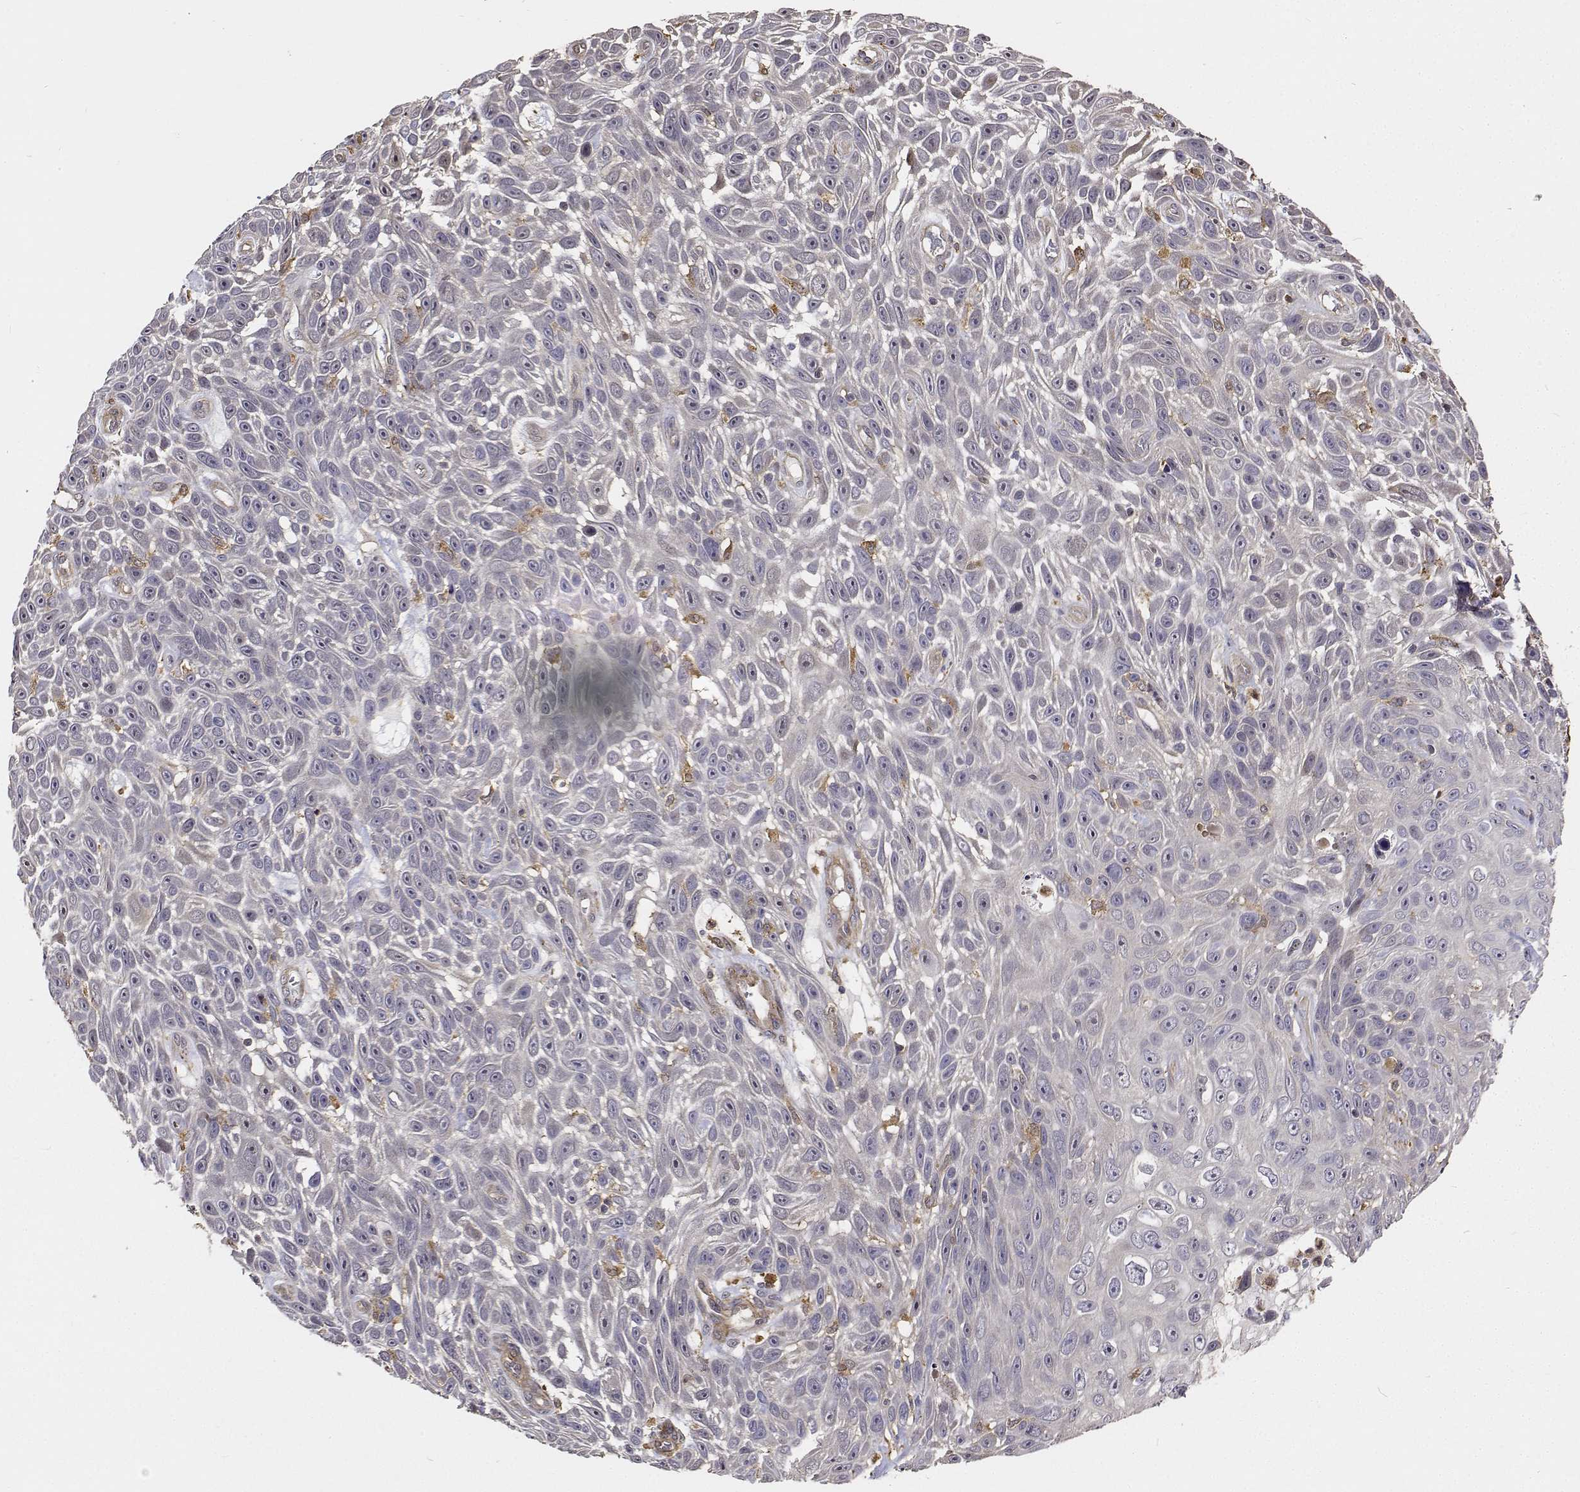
{"staining": {"intensity": "negative", "quantity": "none", "location": "none"}, "tissue": "skin cancer", "cell_type": "Tumor cells", "image_type": "cancer", "snomed": [{"axis": "morphology", "description": "Squamous cell carcinoma, NOS"}, {"axis": "topography", "description": "Skin"}], "caption": "Tumor cells show no significant staining in squamous cell carcinoma (skin).", "gene": "PCID2", "patient": {"sex": "male", "age": 82}}